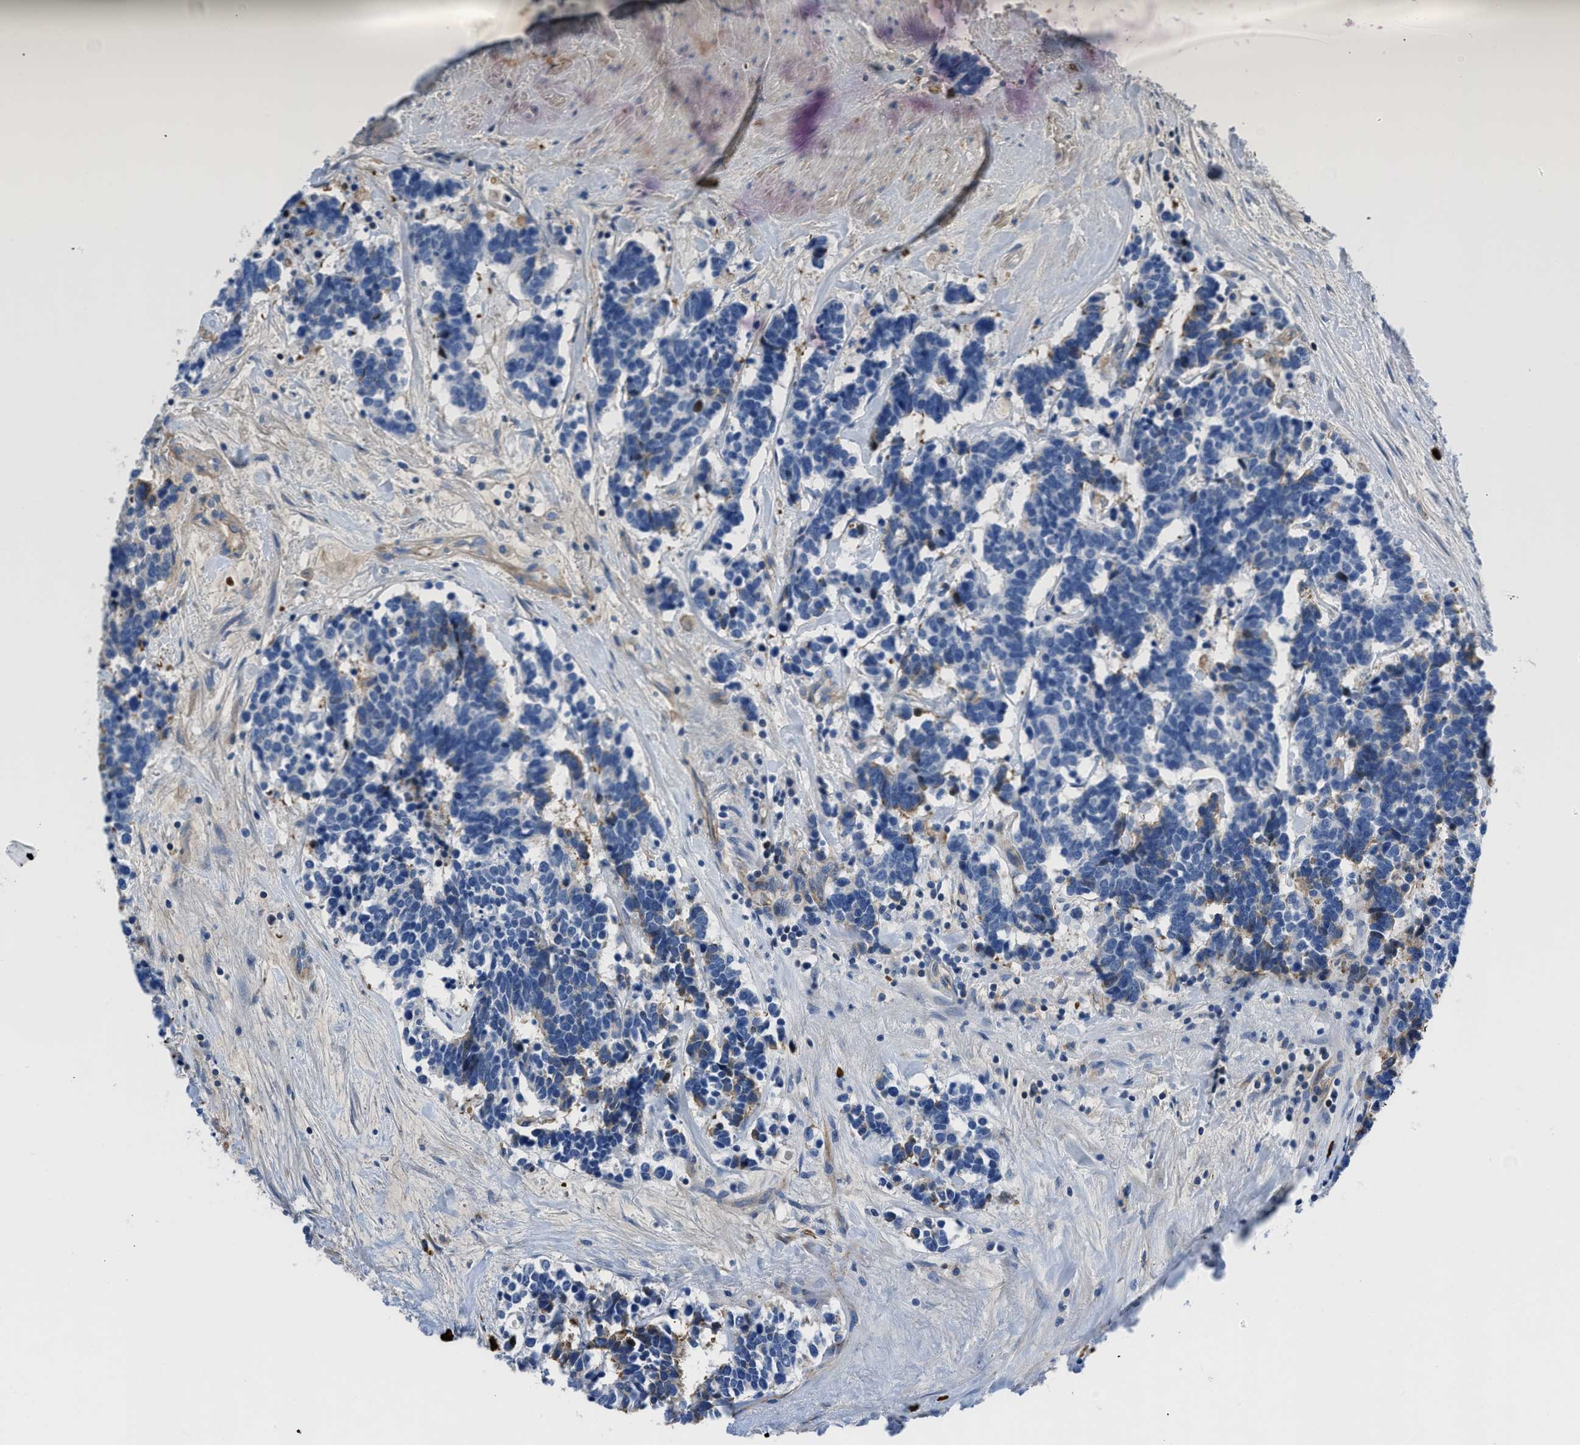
{"staining": {"intensity": "negative", "quantity": "none", "location": "none"}, "tissue": "carcinoid", "cell_type": "Tumor cells", "image_type": "cancer", "snomed": [{"axis": "morphology", "description": "Carcinoma, NOS"}, {"axis": "morphology", "description": "Carcinoid, malignant, NOS"}, {"axis": "topography", "description": "Urinary bladder"}], "caption": "Immunohistochemistry (IHC) micrograph of human carcinoma stained for a protein (brown), which displays no staining in tumor cells.", "gene": "HSPG2", "patient": {"sex": "male", "age": 57}}